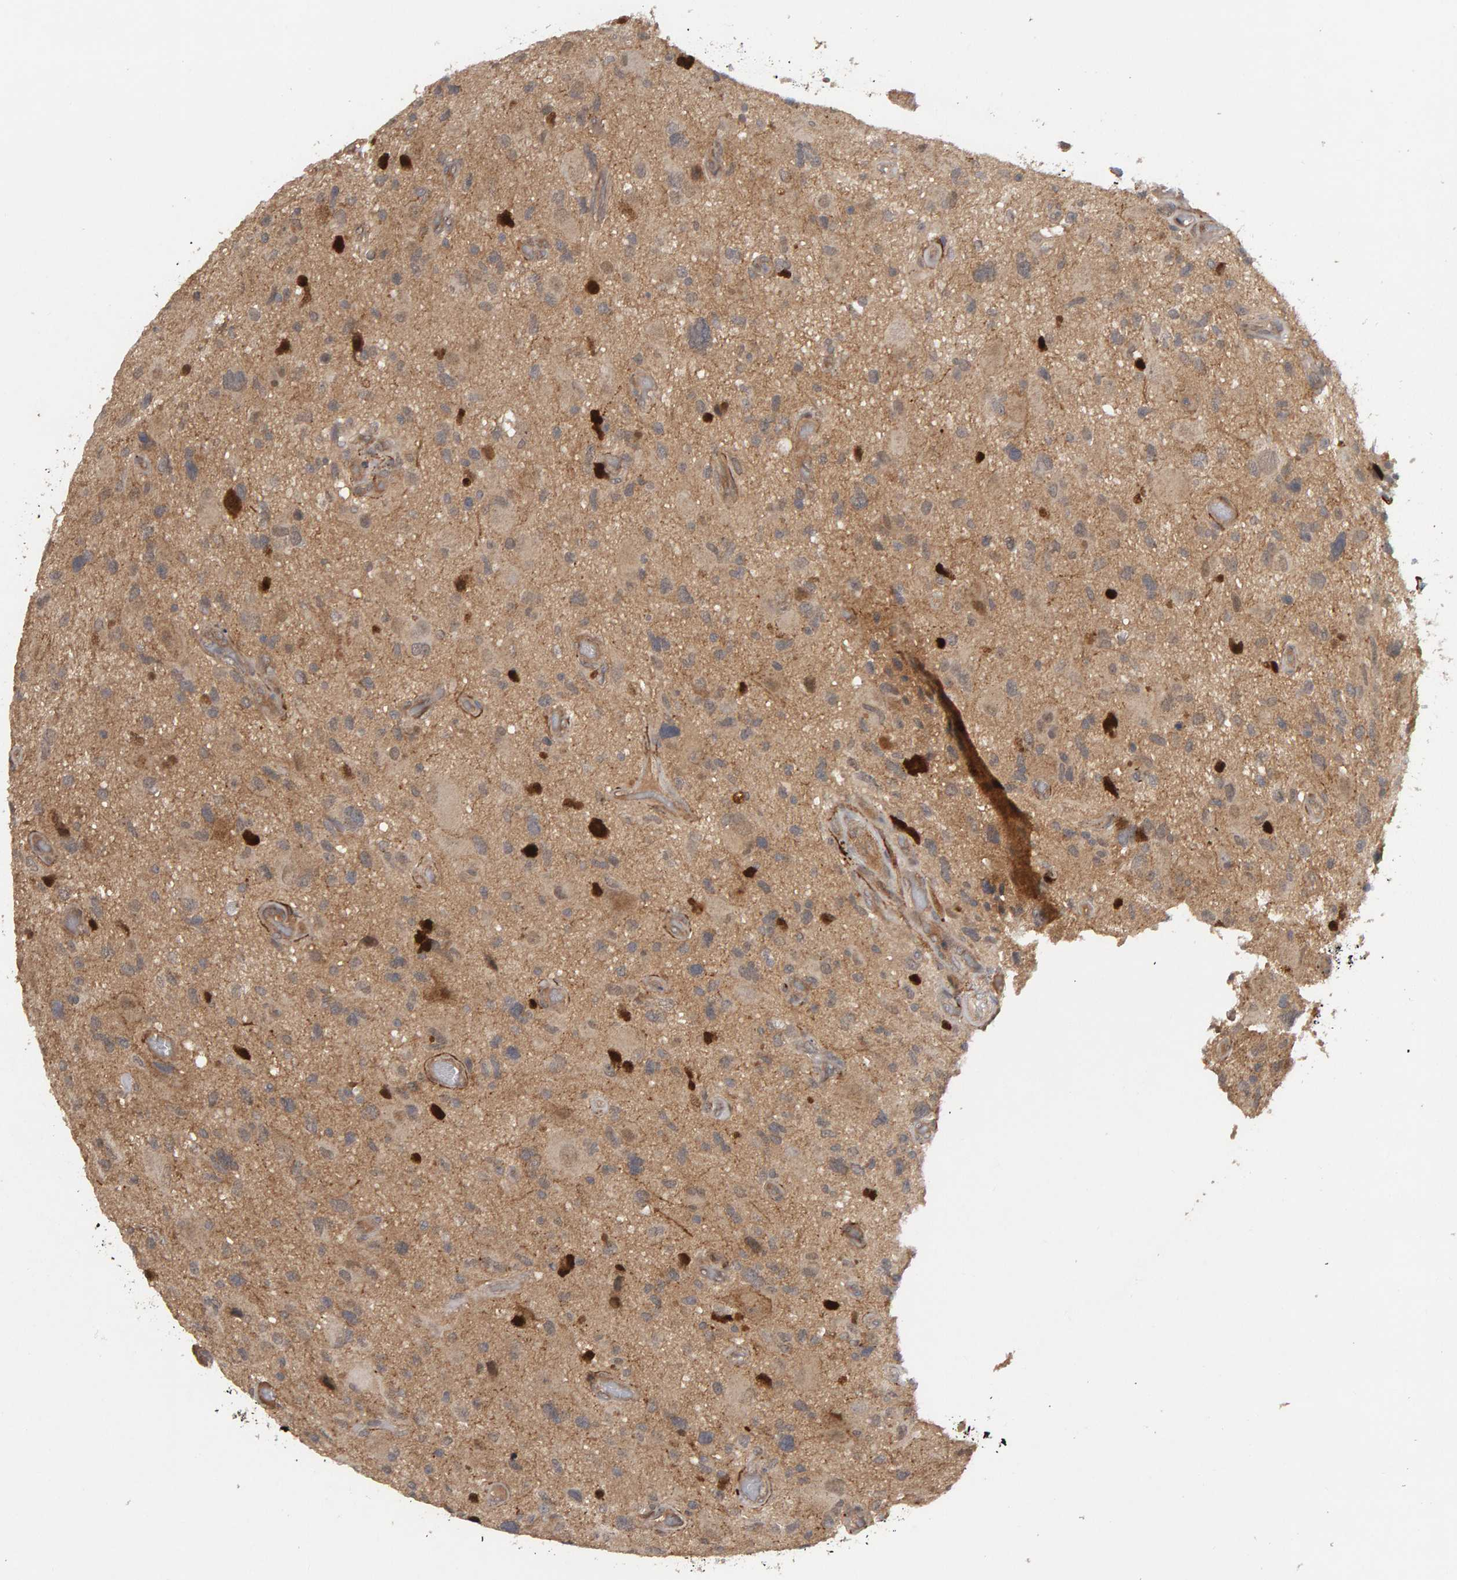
{"staining": {"intensity": "strong", "quantity": "<25%", "location": "nuclear"}, "tissue": "glioma", "cell_type": "Tumor cells", "image_type": "cancer", "snomed": [{"axis": "morphology", "description": "Glioma, malignant, High grade"}, {"axis": "topography", "description": "Brain"}], "caption": "This micrograph displays IHC staining of malignant glioma (high-grade), with medium strong nuclear positivity in approximately <25% of tumor cells.", "gene": "CDCA5", "patient": {"sex": "male", "age": 33}}